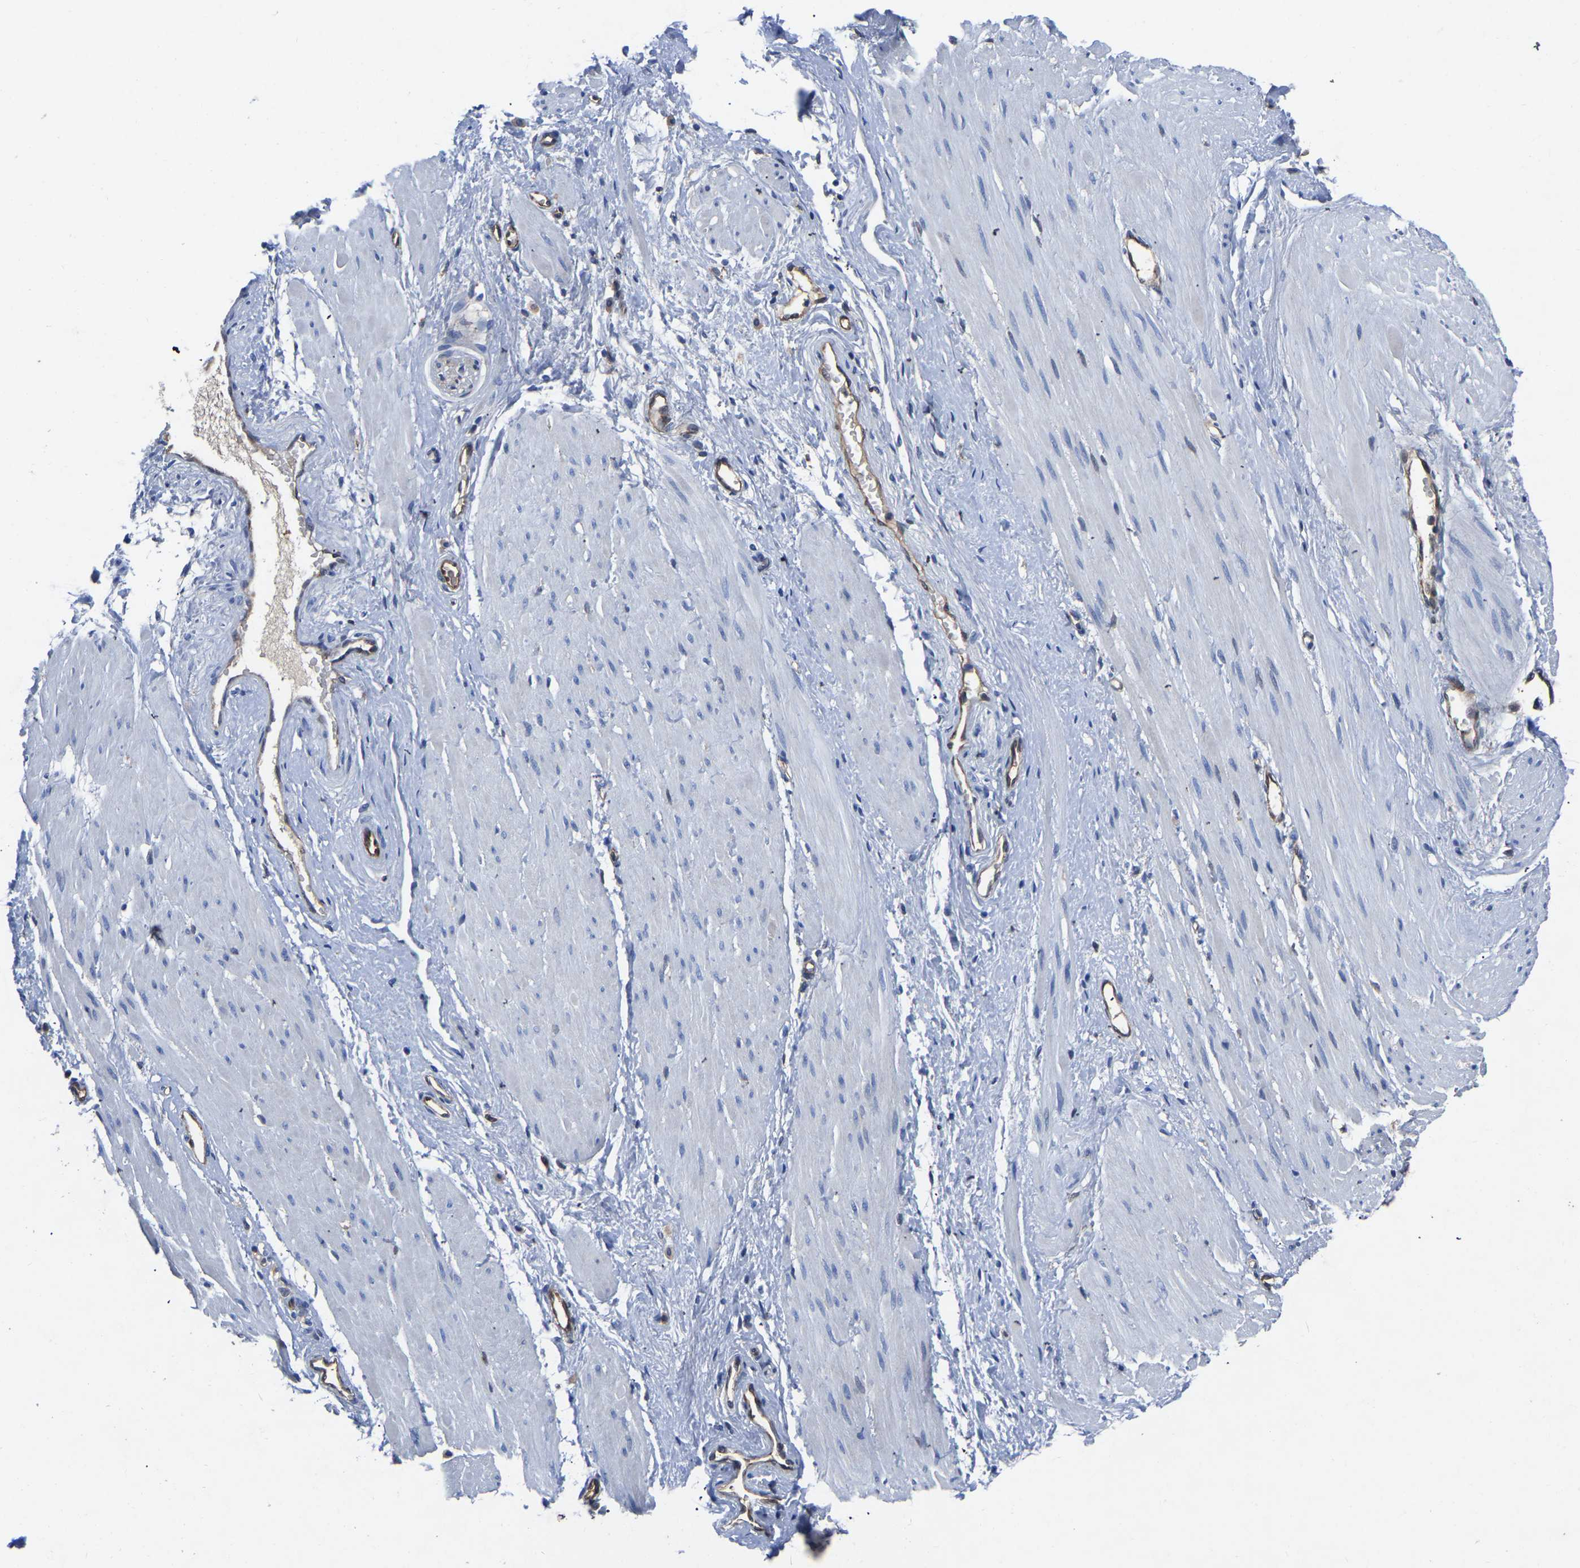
{"staining": {"intensity": "negative", "quantity": "none", "location": "none"}, "tissue": "adipose tissue", "cell_type": "Adipocytes", "image_type": "normal", "snomed": [{"axis": "morphology", "description": "Normal tissue, NOS"}, {"axis": "topography", "description": "Soft tissue"}, {"axis": "topography", "description": "Vascular tissue"}], "caption": "Adipocytes show no significant staining in benign adipose tissue. (DAB IHC with hematoxylin counter stain).", "gene": "ATG2B", "patient": {"sex": "female", "age": 35}}